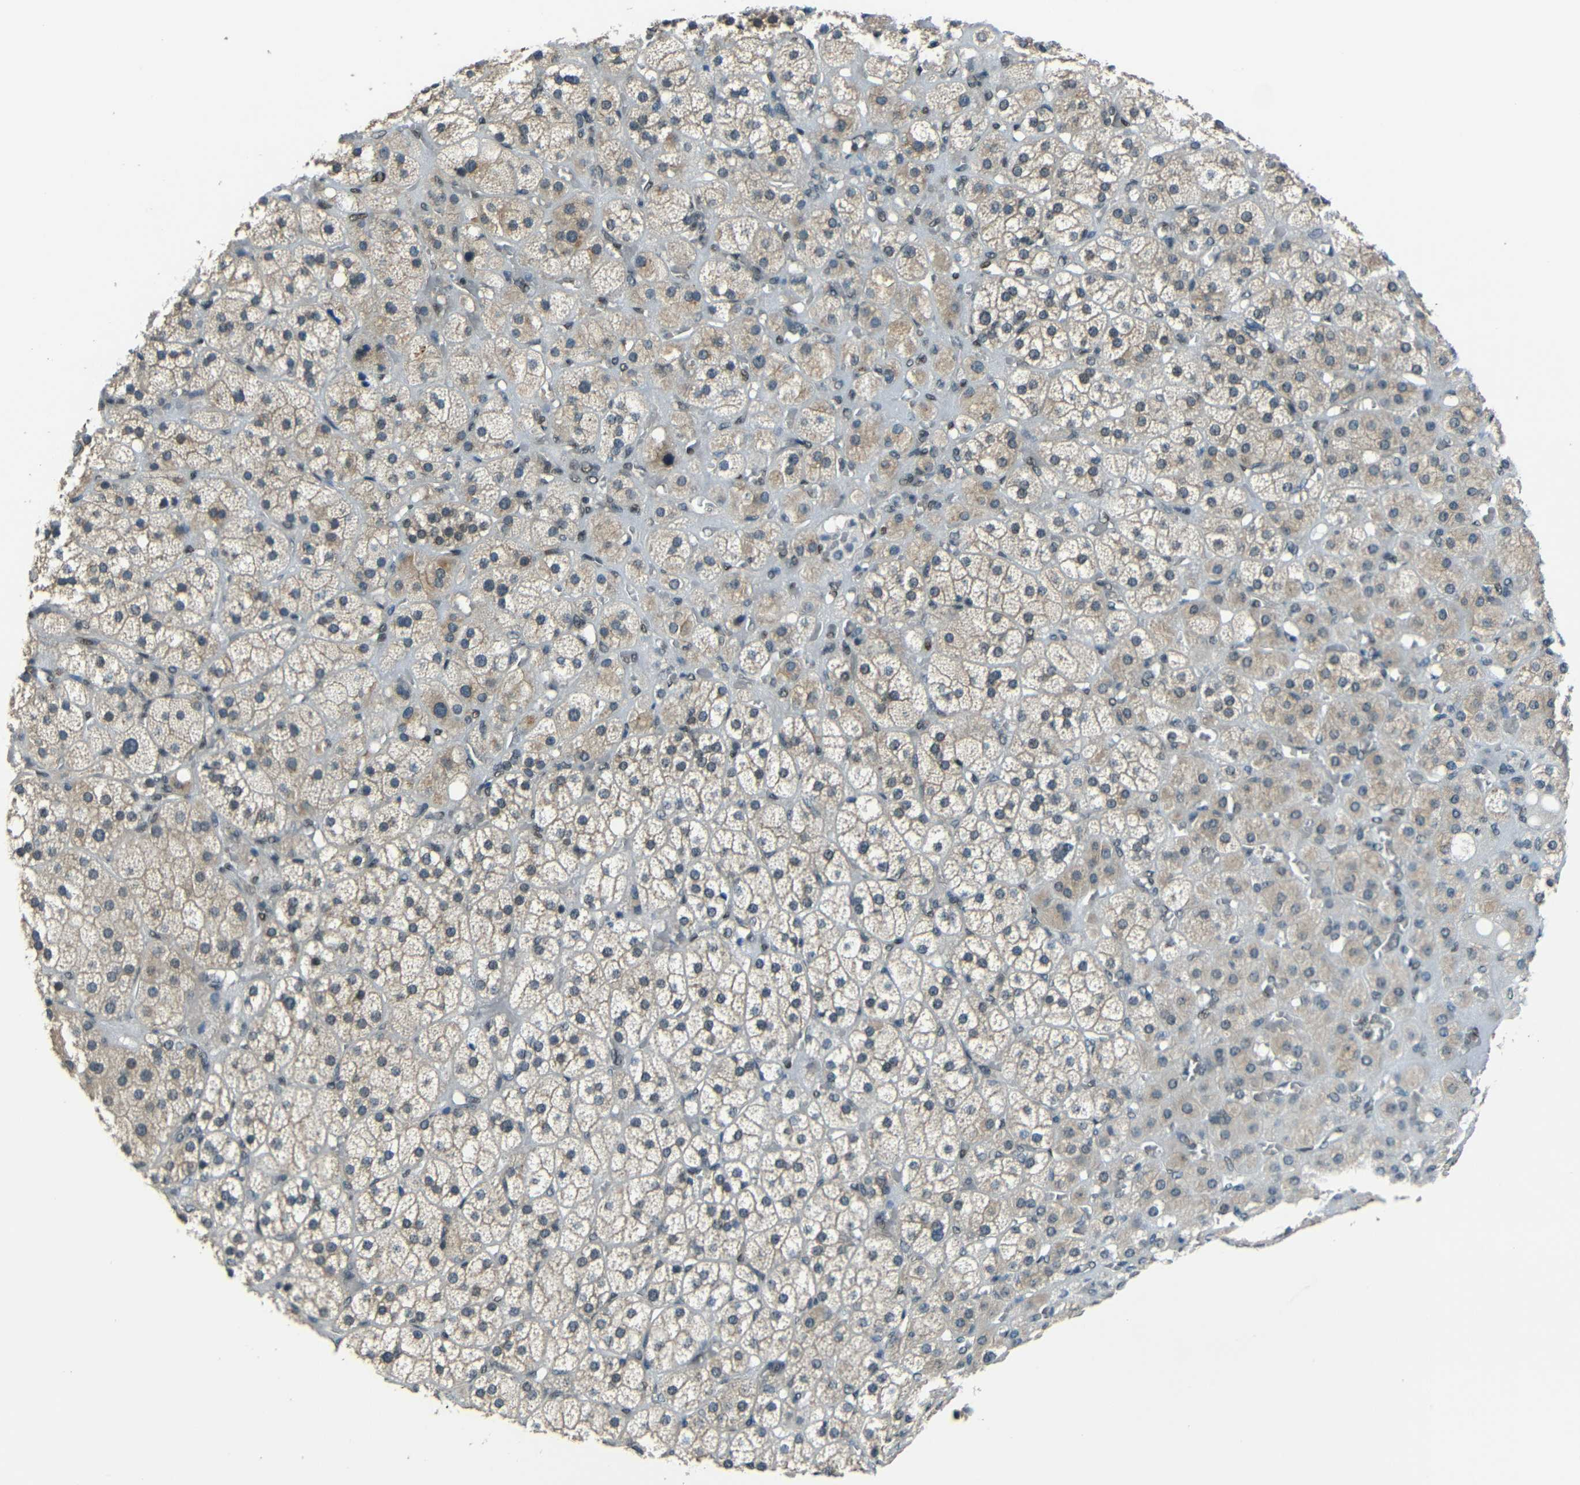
{"staining": {"intensity": "weak", "quantity": "<25%", "location": "cytoplasmic/membranous,nuclear"}, "tissue": "adrenal gland", "cell_type": "Glandular cells", "image_type": "normal", "snomed": [{"axis": "morphology", "description": "Normal tissue, NOS"}, {"axis": "topography", "description": "Adrenal gland"}], "caption": "IHC micrograph of unremarkable adrenal gland: human adrenal gland stained with DAB displays no significant protein staining in glandular cells. (Stains: DAB (3,3'-diaminobenzidine) IHC with hematoxylin counter stain, Microscopy: brightfield microscopy at high magnification).", "gene": "PSIP1", "patient": {"sex": "female", "age": 71}}